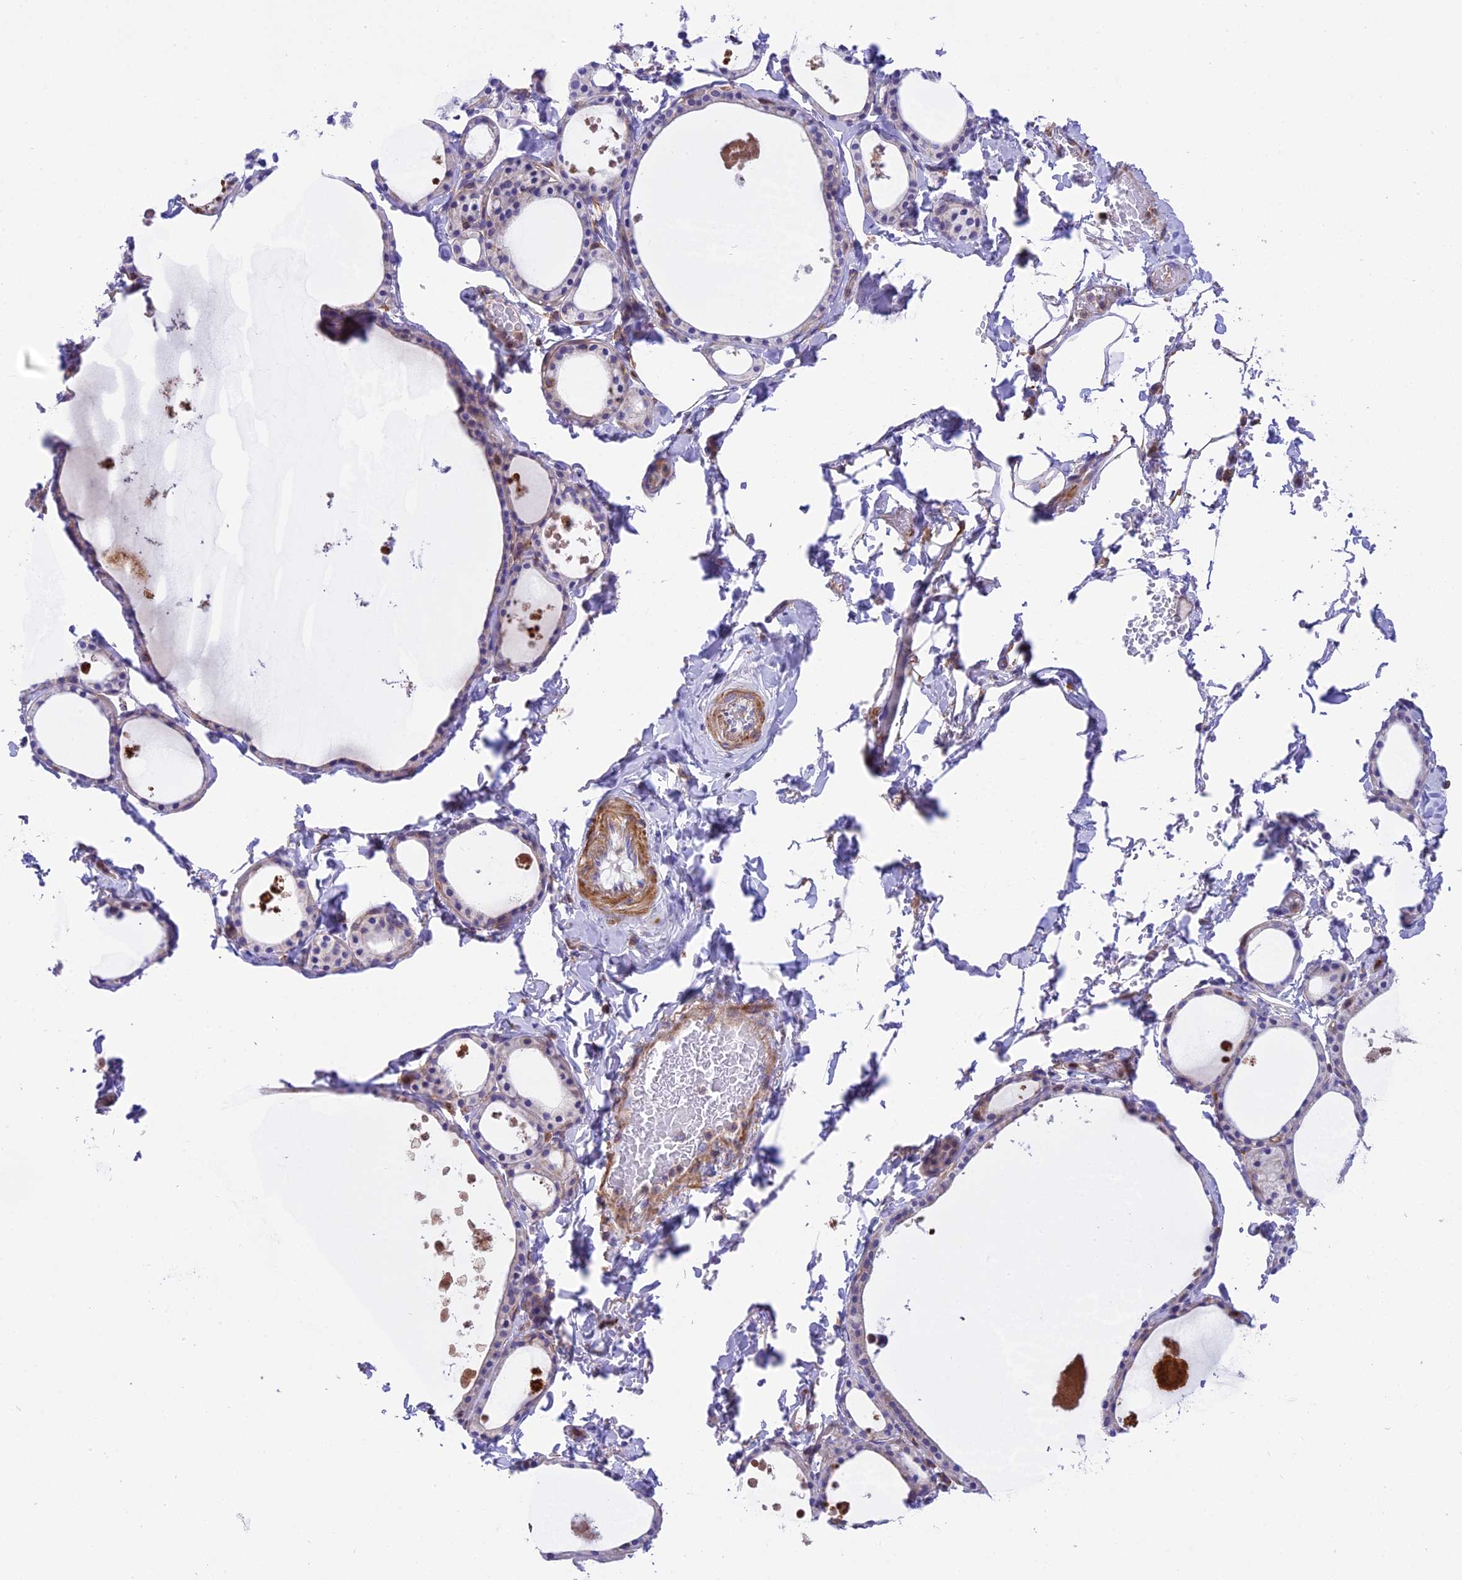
{"staining": {"intensity": "weak", "quantity": "25%-75%", "location": "cytoplasmic/membranous"}, "tissue": "thyroid gland", "cell_type": "Glandular cells", "image_type": "normal", "snomed": [{"axis": "morphology", "description": "Normal tissue, NOS"}, {"axis": "topography", "description": "Thyroid gland"}], "caption": "IHC histopathology image of benign thyroid gland stained for a protein (brown), which displays low levels of weak cytoplasmic/membranous positivity in about 25%-75% of glandular cells.", "gene": "CORO7", "patient": {"sex": "male", "age": 56}}